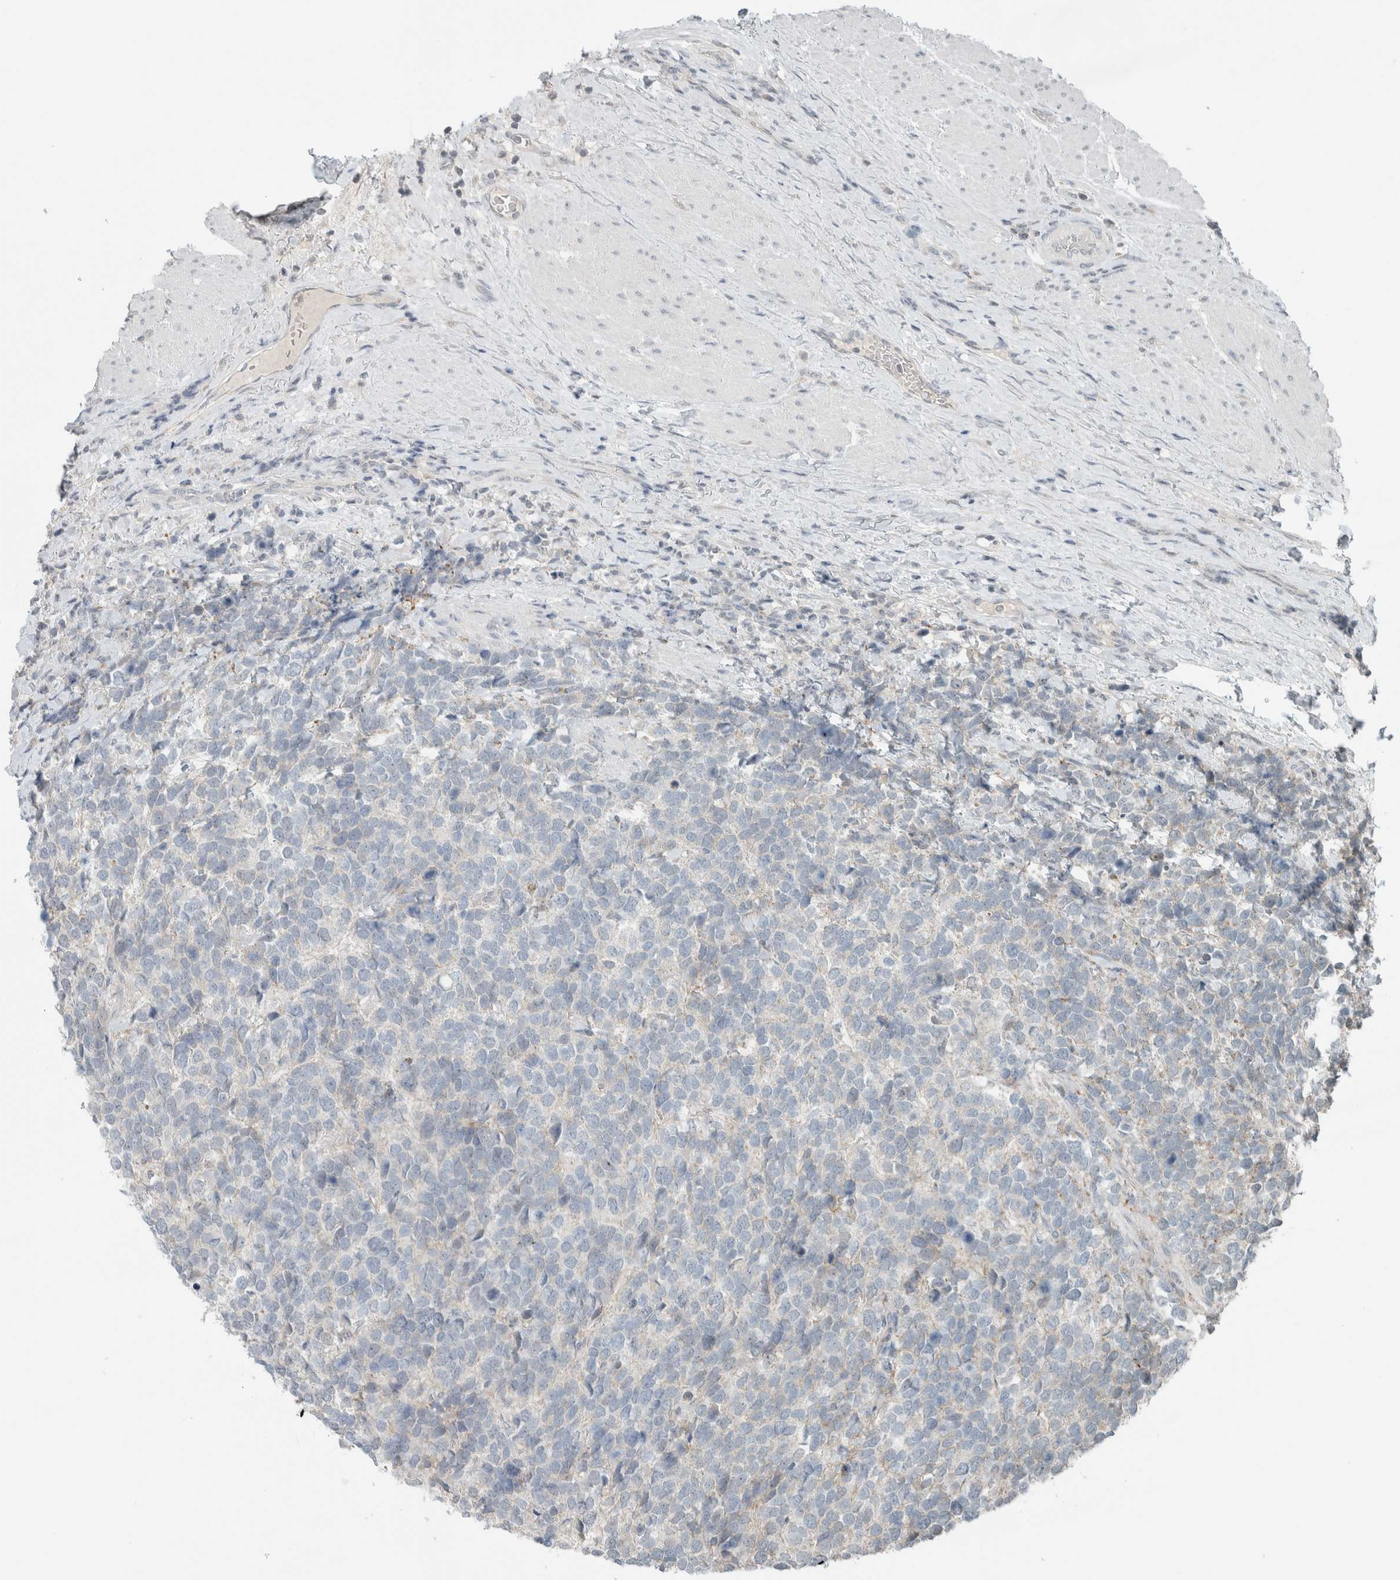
{"staining": {"intensity": "negative", "quantity": "none", "location": "none"}, "tissue": "urothelial cancer", "cell_type": "Tumor cells", "image_type": "cancer", "snomed": [{"axis": "morphology", "description": "Urothelial carcinoma, High grade"}, {"axis": "topography", "description": "Urinary bladder"}], "caption": "Immunohistochemistry (IHC) image of human urothelial carcinoma (high-grade) stained for a protein (brown), which reveals no positivity in tumor cells.", "gene": "TRIT1", "patient": {"sex": "female", "age": 82}}